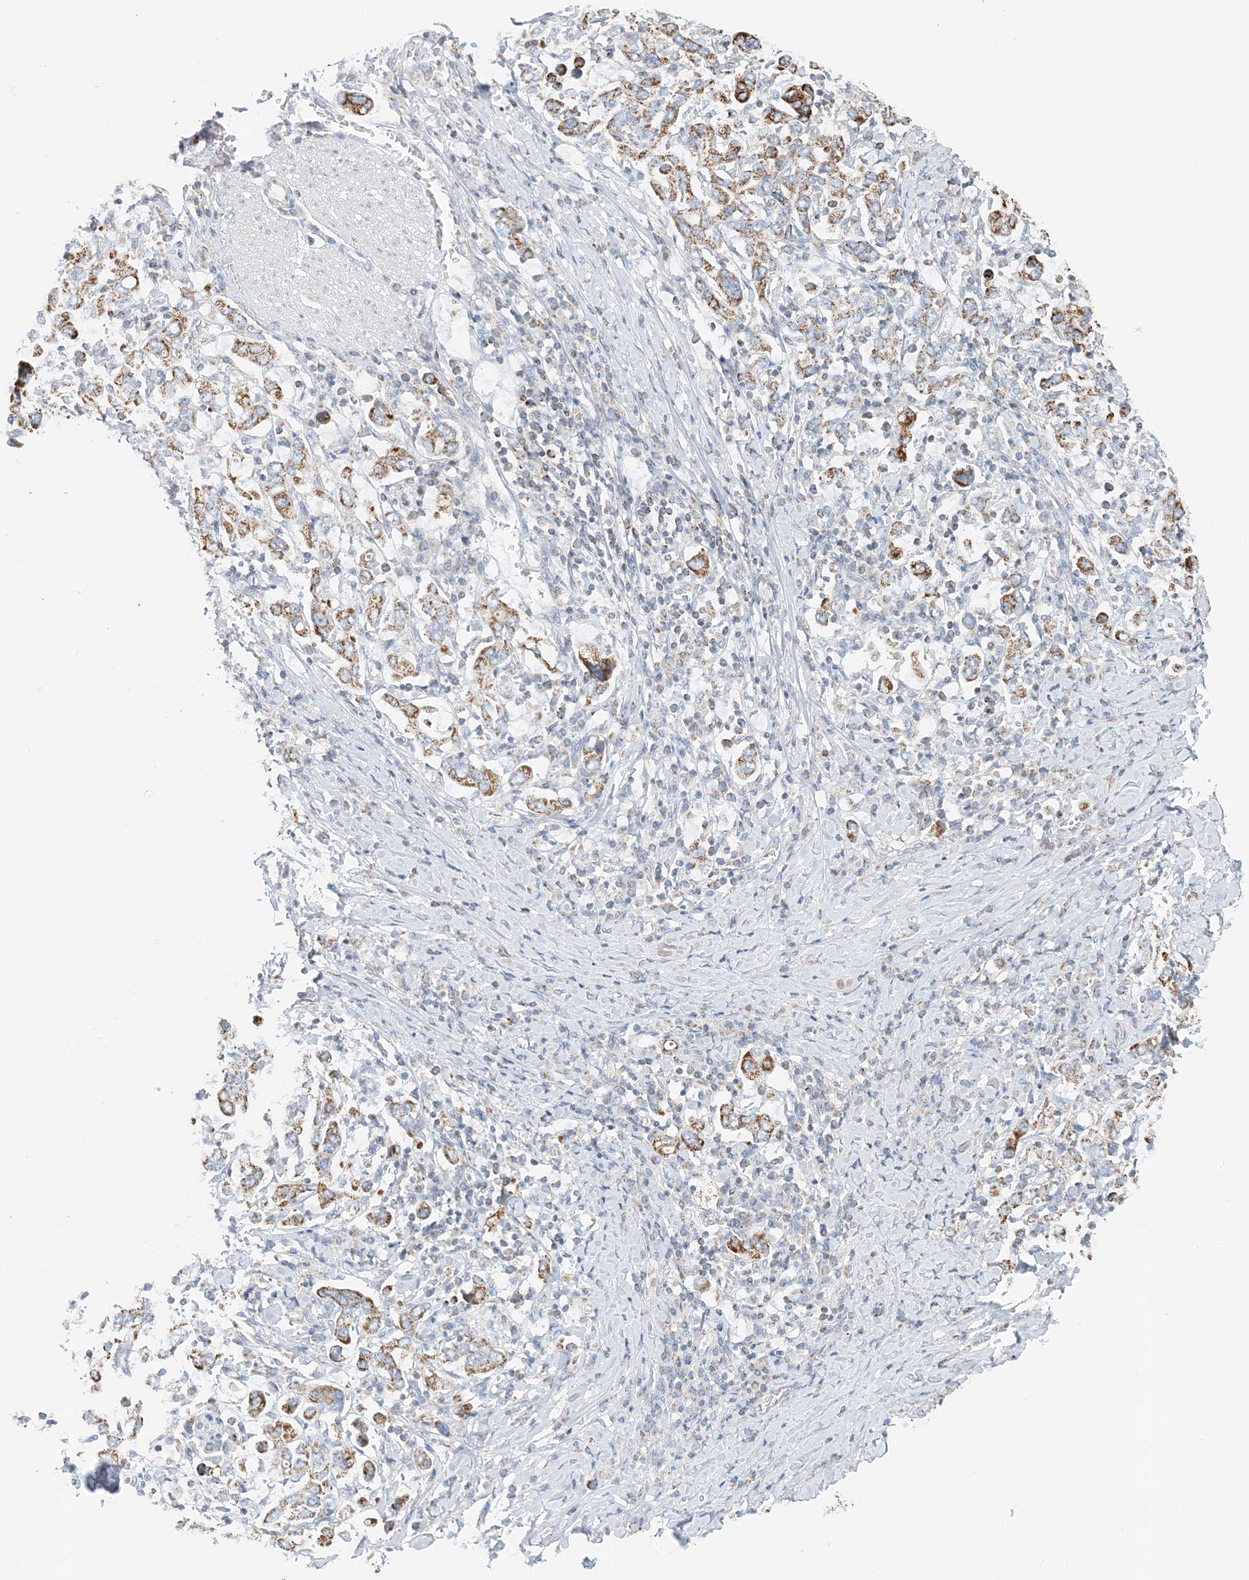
{"staining": {"intensity": "moderate", "quantity": ">75%", "location": "cytoplasmic/membranous"}, "tissue": "stomach cancer", "cell_type": "Tumor cells", "image_type": "cancer", "snomed": [{"axis": "morphology", "description": "Adenocarcinoma, NOS"}, {"axis": "topography", "description": "Stomach, upper"}], "caption": "A high-resolution image shows immunohistochemistry (IHC) staining of adenocarcinoma (stomach), which displays moderate cytoplasmic/membranous positivity in about >75% of tumor cells.", "gene": "BDH1", "patient": {"sex": "male", "age": 62}}